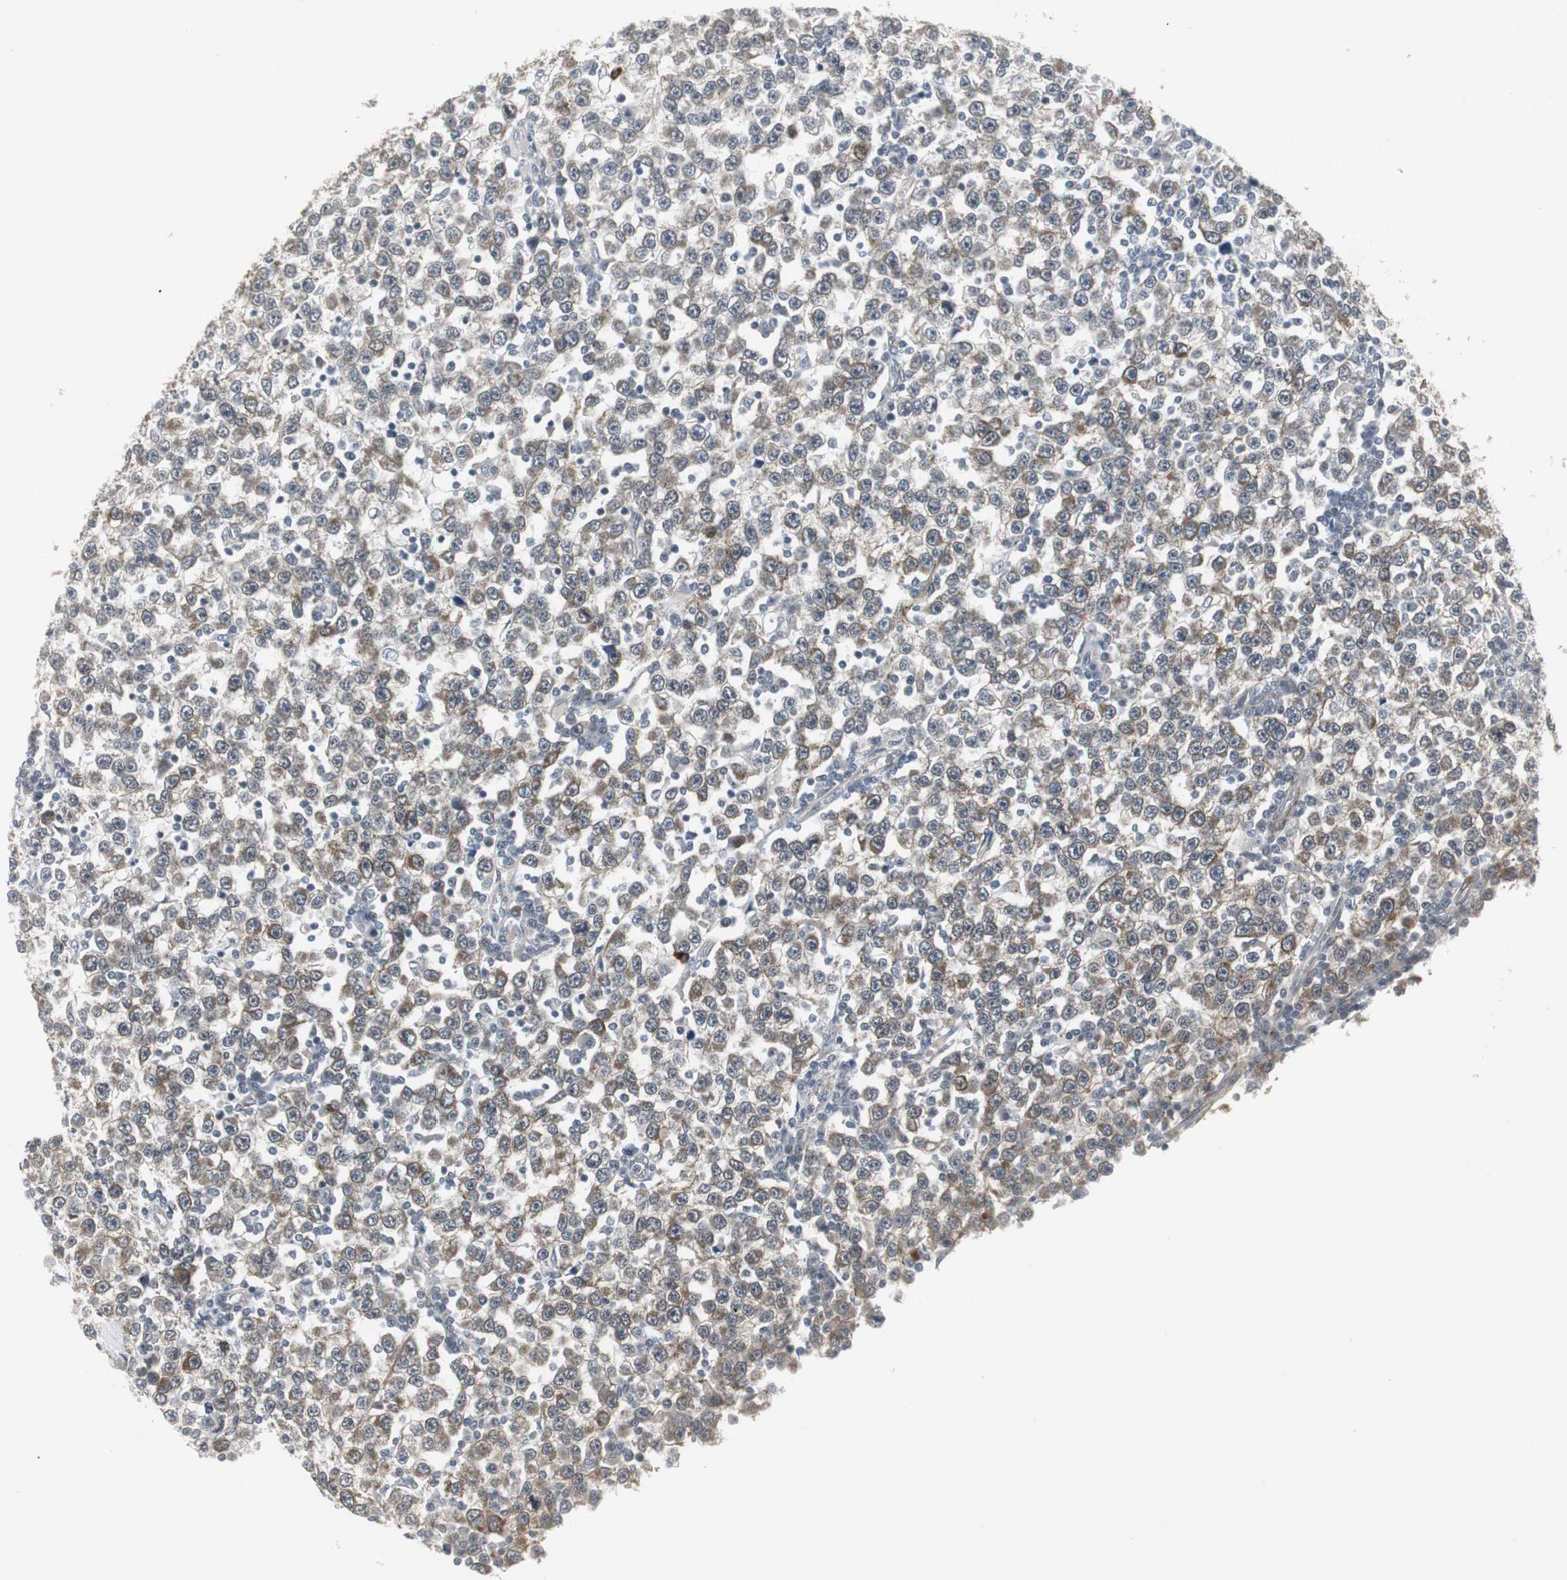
{"staining": {"intensity": "moderate", "quantity": "25%-75%", "location": "cytoplasmic/membranous"}, "tissue": "testis cancer", "cell_type": "Tumor cells", "image_type": "cancer", "snomed": [{"axis": "morphology", "description": "Seminoma, NOS"}, {"axis": "topography", "description": "Testis"}], "caption": "Protein staining of testis cancer (seminoma) tissue displays moderate cytoplasmic/membranous positivity in approximately 25%-75% of tumor cells.", "gene": "SCYL3", "patient": {"sex": "male", "age": 65}}